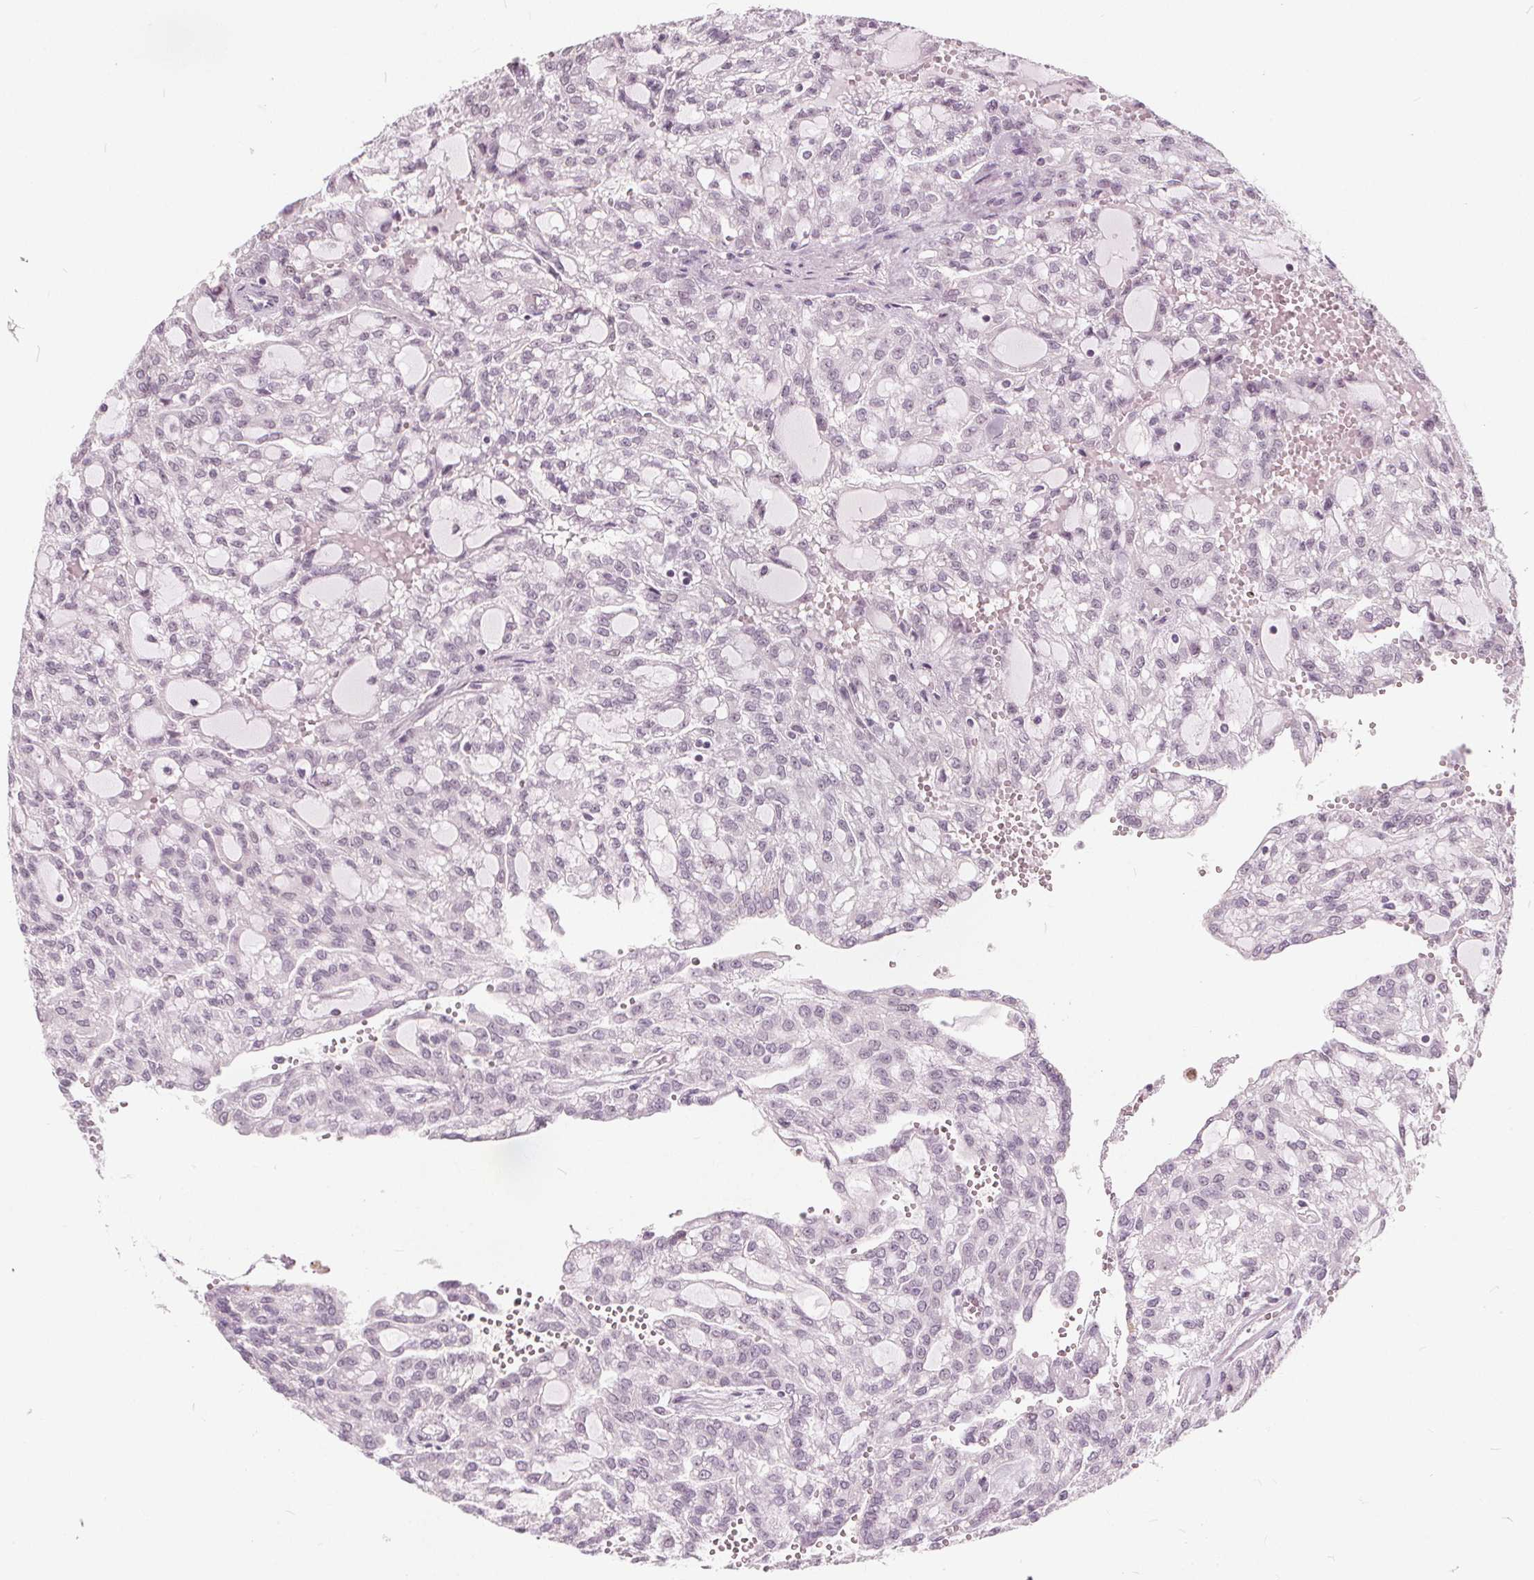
{"staining": {"intensity": "negative", "quantity": "none", "location": "none"}, "tissue": "renal cancer", "cell_type": "Tumor cells", "image_type": "cancer", "snomed": [{"axis": "morphology", "description": "Adenocarcinoma, NOS"}, {"axis": "topography", "description": "Kidney"}], "caption": "High magnification brightfield microscopy of adenocarcinoma (renal) stained with DAB (brown) and counterstained with hematoxylin (blue): tumor cells show no significant positivity. (Stains: DAB IHC with hematoxylin counter stain, Microscopy: brightfield microscopy at high magnification).", "gene": "NUP210L", "patient": {"sex": "male", "age": 63}}